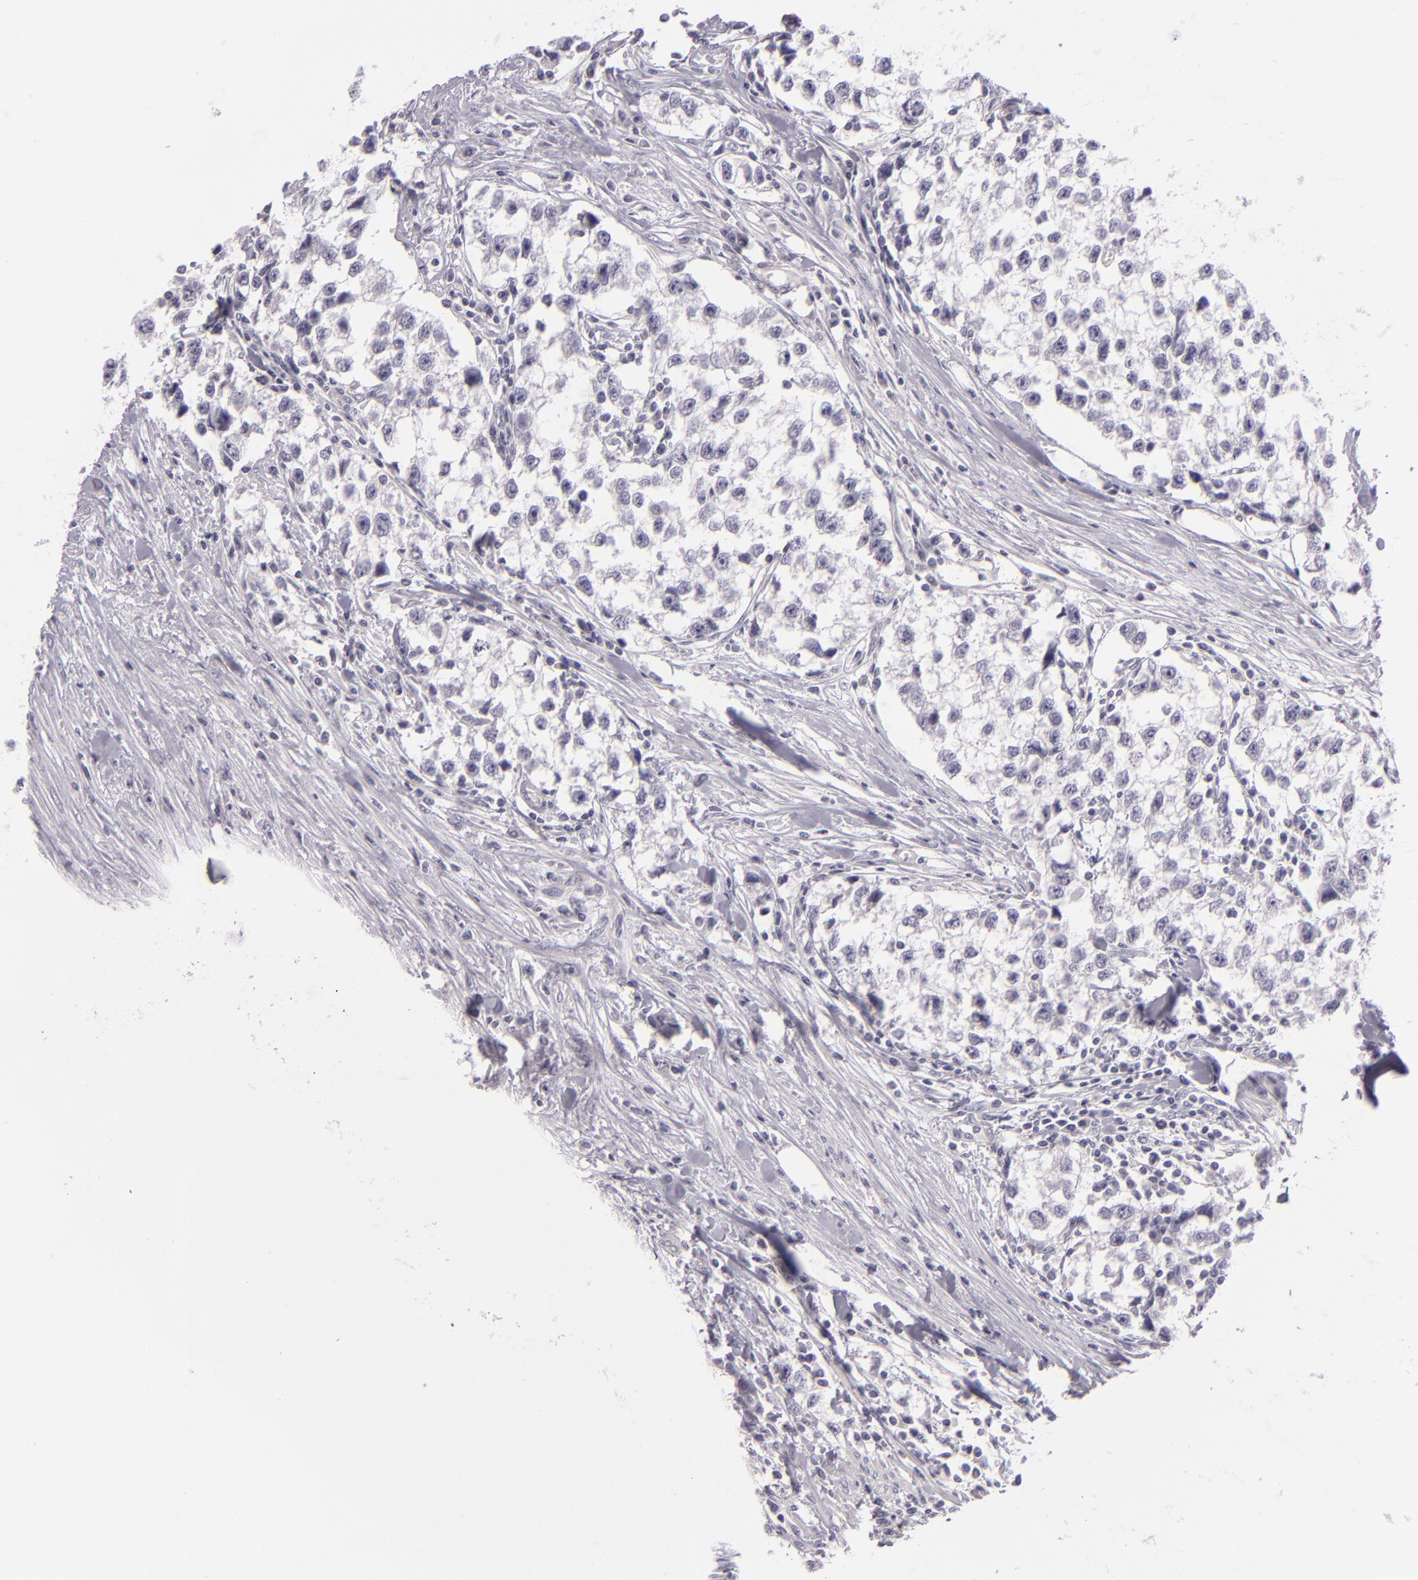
{"staining": {"intensity": "negative", "quantity": "none", "location": "none"}, "tissue": "testis cancer", "cell_type": "Tumor cells", "image_type": "cancer", "snomed": [{"axis": "morphology", "description": "Seminoma, NOS"}, {"axis": "morphology", "description": "Carcinoma, Embryonal, NOS"}, {"axis": "topography", "description": "Testis"}], "caption": "Tumor cells show no significant expression in testis cancer (seminoma).", "gene": "EGFL6", "patient": {"sex": "male", "age": 30}}